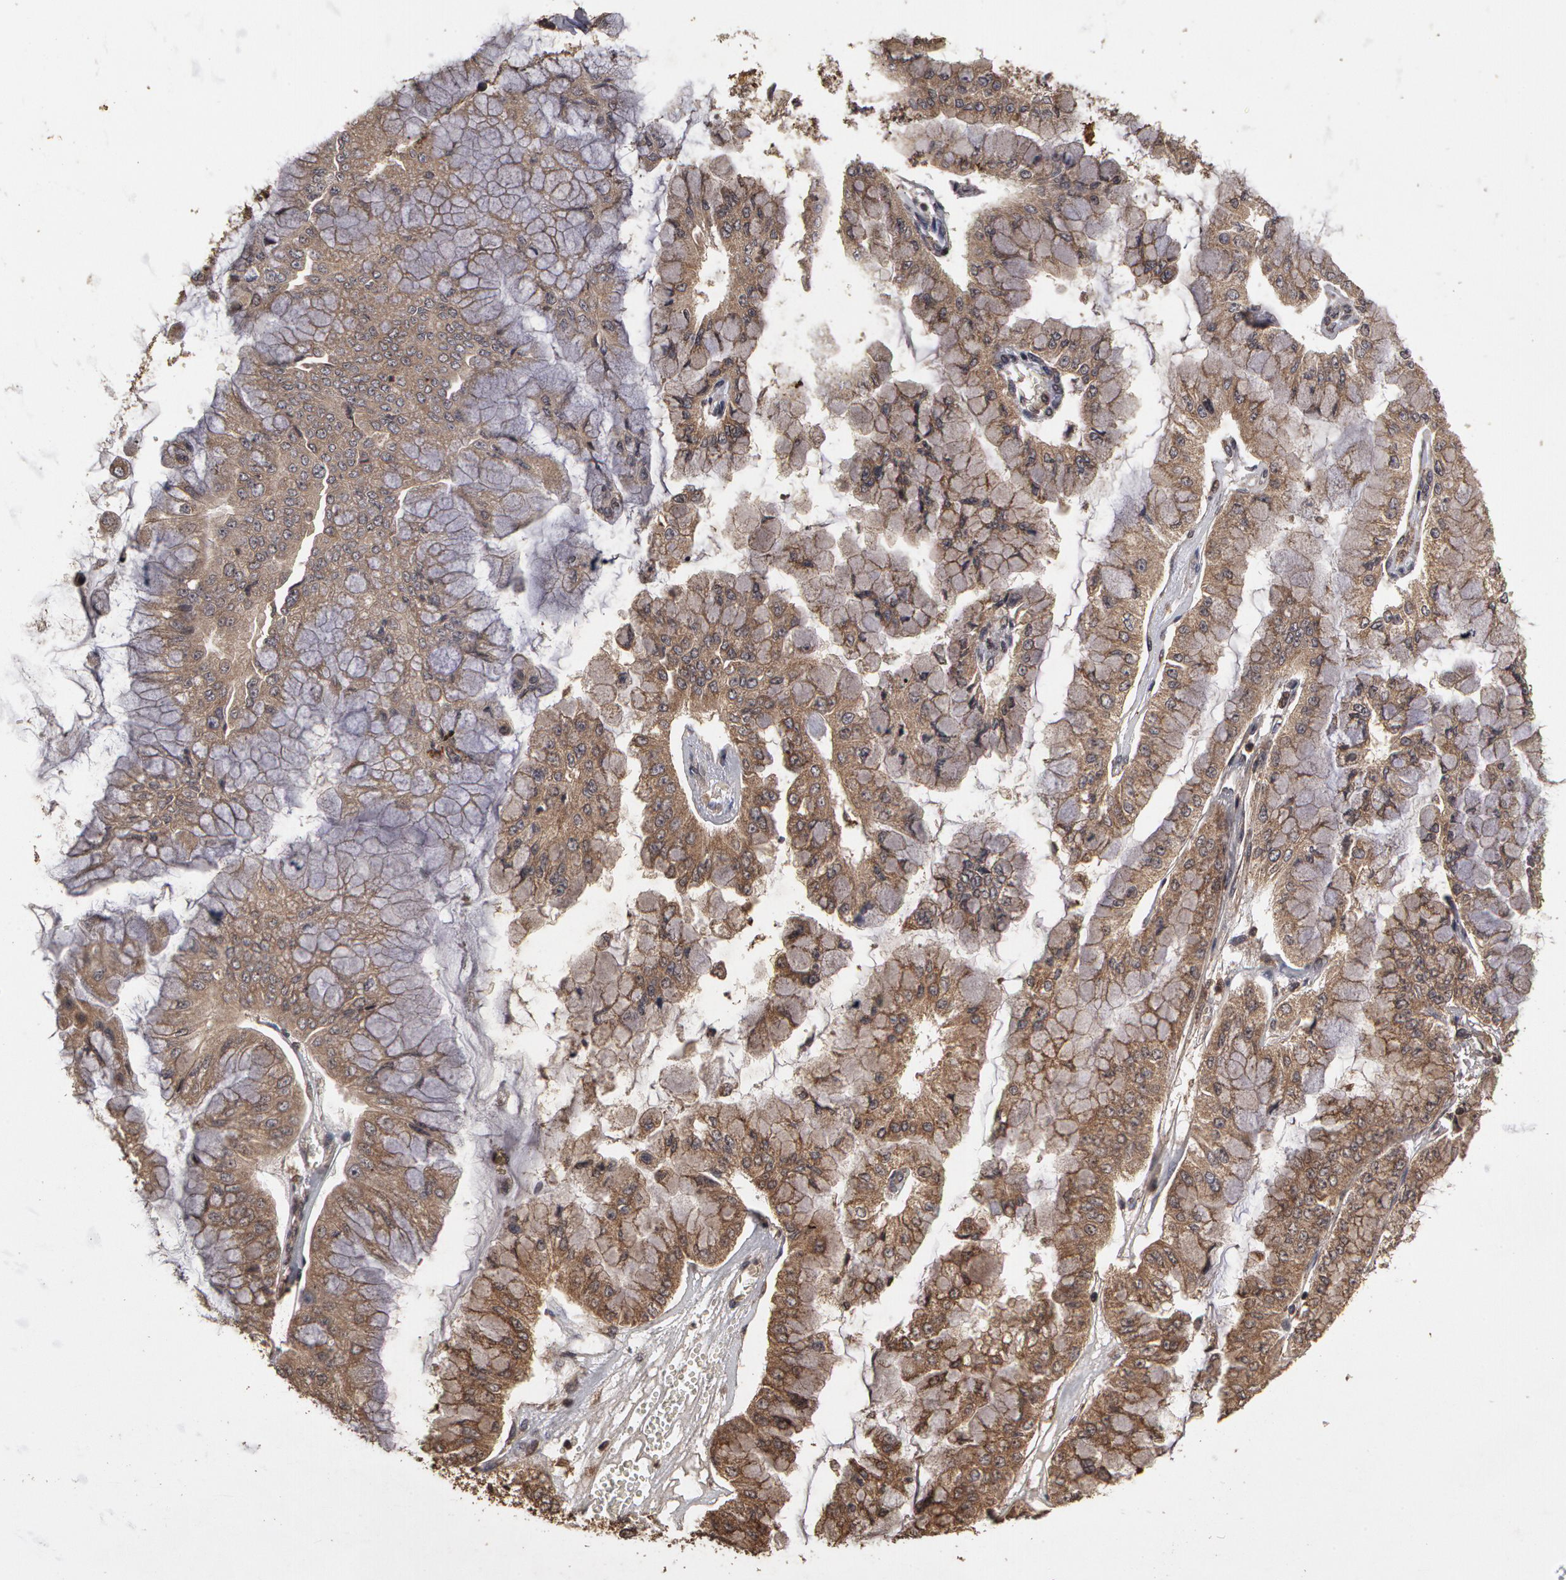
{"staining": {"intensity": "weak", "quantity": "25%-75%", "location": "cytoplasmic/membranous"}, "tissue": "liver cancer", "cell_type": "Tumor cells", "image_type": "cancer", "snomed": [{"axis": "morphology", "description": "Cholangiocarcinoma"}, {"axis": "topography", "description": "Liver"}], "caption": "Immunohistochemical staining of liver cancer displays weak cytoplasmic/membranous protein positivity in about 25%-75% of tumor cells.", "gene": "CALR", "patient": {"sex": "female", "age": 79}}